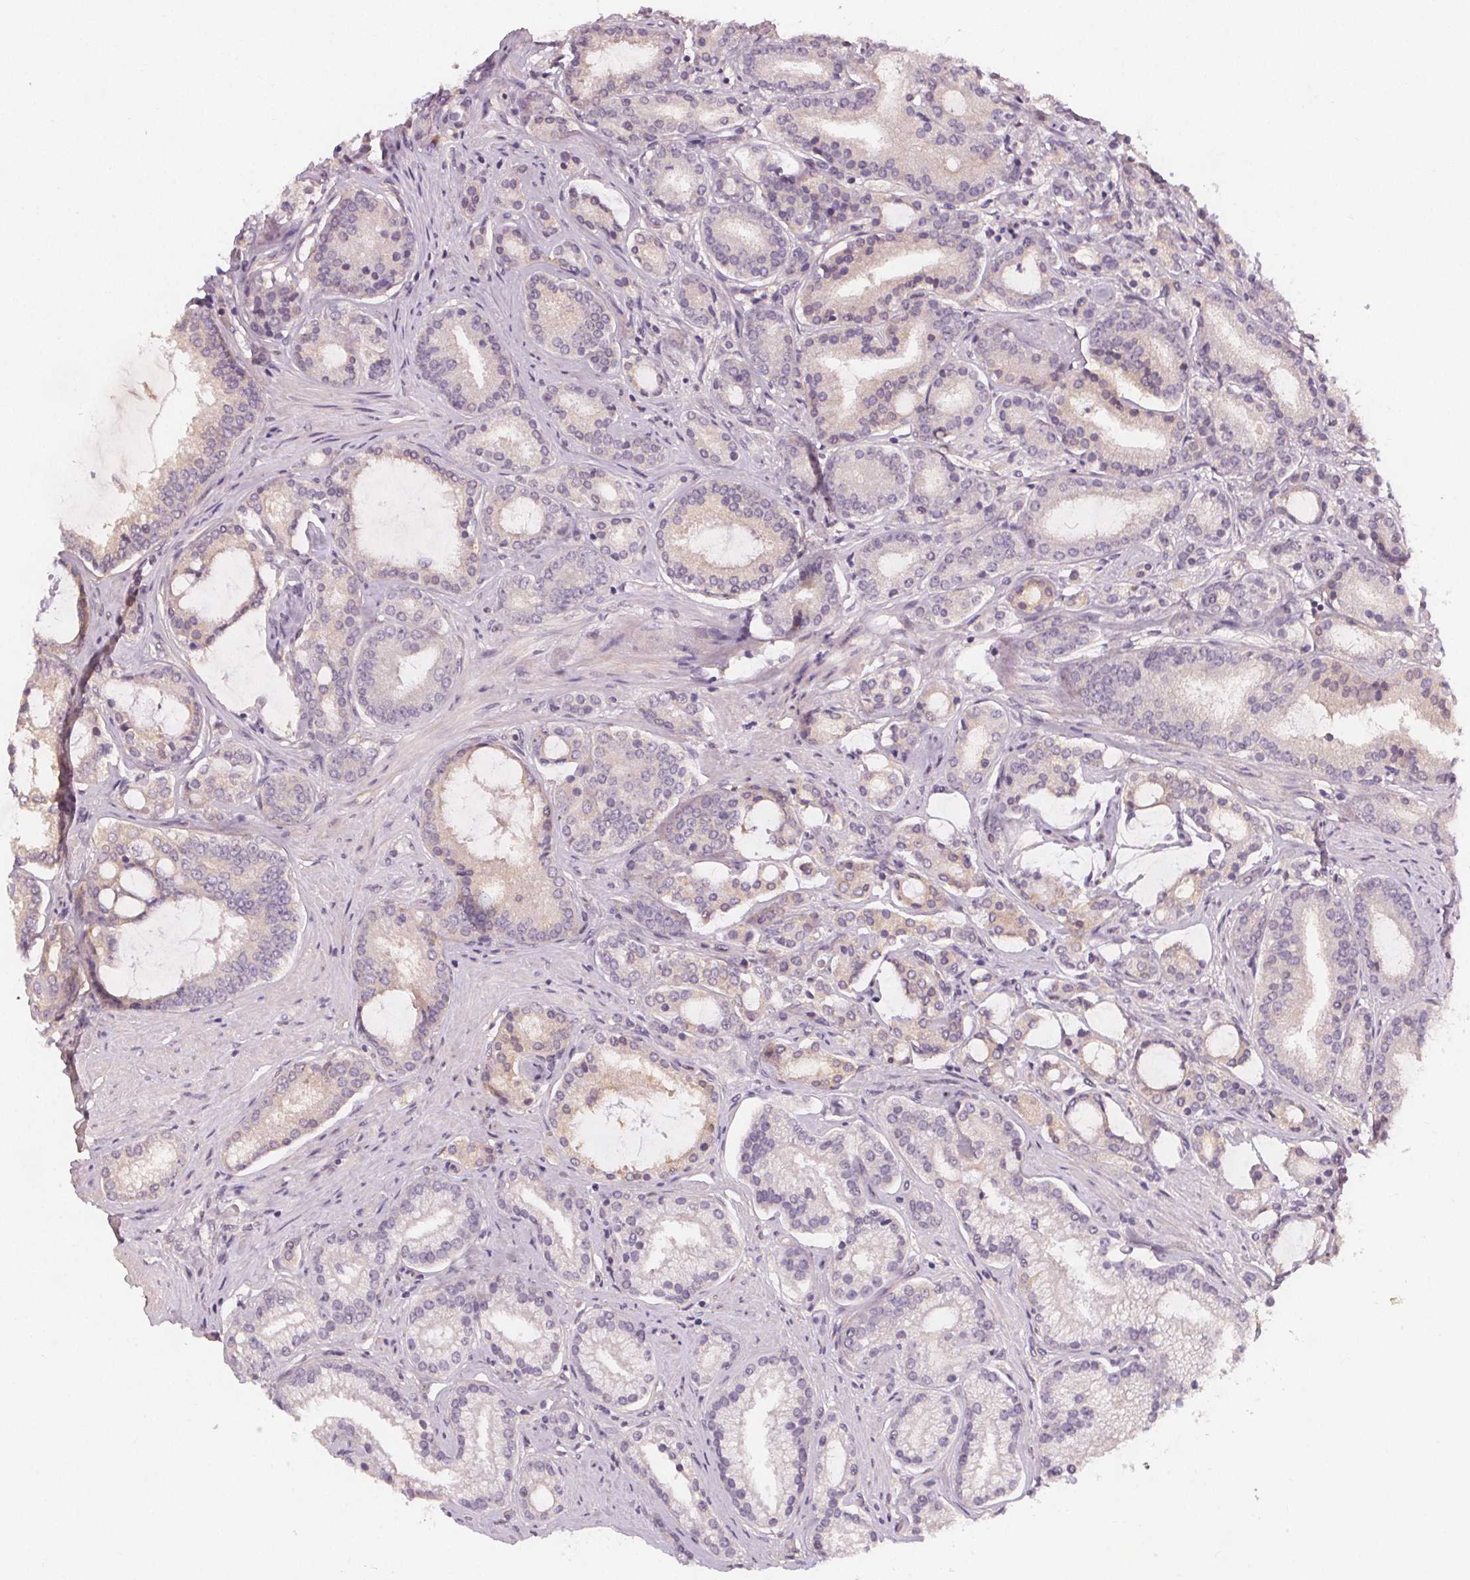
{"staining": {"intensity": "weak", "quantity": "25%-75%", "location": "cytoplasmic/membranous"}, "tissue": "prostate cancer", "cell_type": "Tumor cells", "image_type": "cancer", "snomed": [{"axis": "morphology", "description": "Adenocarcinoma, High grade"}, {"axis": "topography", "description": "Prostate"}], "caption": "Immunohistochemistry staining of prostate adenocarcinoma (high-grade), which displays low levels of weak cytoplasmic/membranous positivity in about 25%-75% of tumor cells indicating weak cytoplasmic/membranous protein staining. The staining was performed using DAB (brown) for protein detection and nuclei were counterstained in hematoxylin (blue).", "gene": "VNN1", "patient": {"sex": "male", "age": 63}}